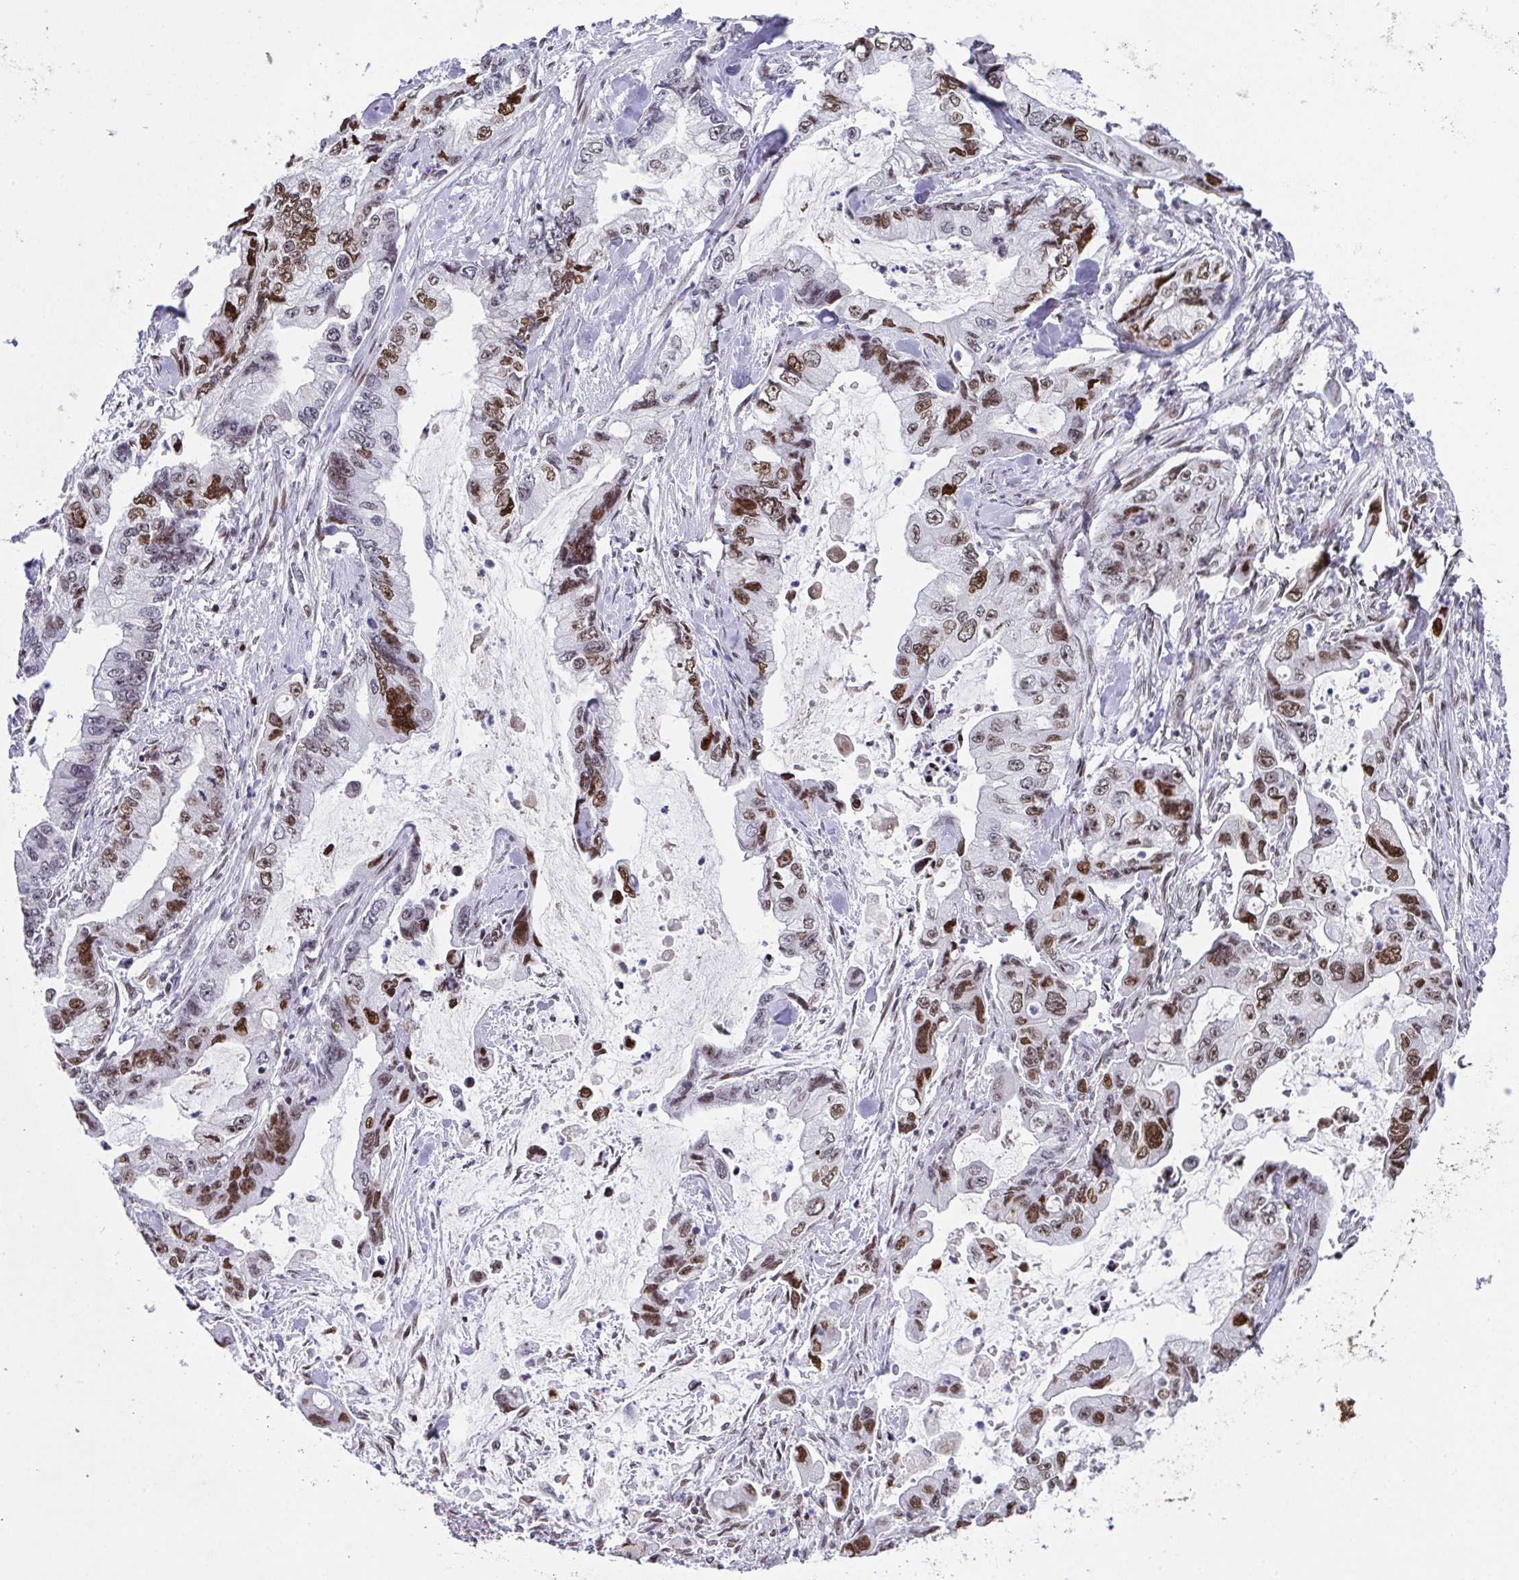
{"staining": {"intensity": "moderate", "quantity": ">75%", "location": "nuclear"}, "tissue": "stomach cancer", "cell_type": "Tumor cells", "image_type": "cancer", "snomed": [{"axis": "morphology", "description": "Adenocarcinoma, NOS"}, {"axis": "topography", "description": "Pancreas"}, {"axis": "topography", "description": "Stomach, upper"}, {"axis": "topography", "description": "Stomach"}], "caption": "A medium amount of moderate nuclear expression is seen in approximately >75% of tumor cells in stomach cancer (adenocarcinoma) tissue.", "gene": "RB1", "patient": {"sex": "male", "age": 77}}